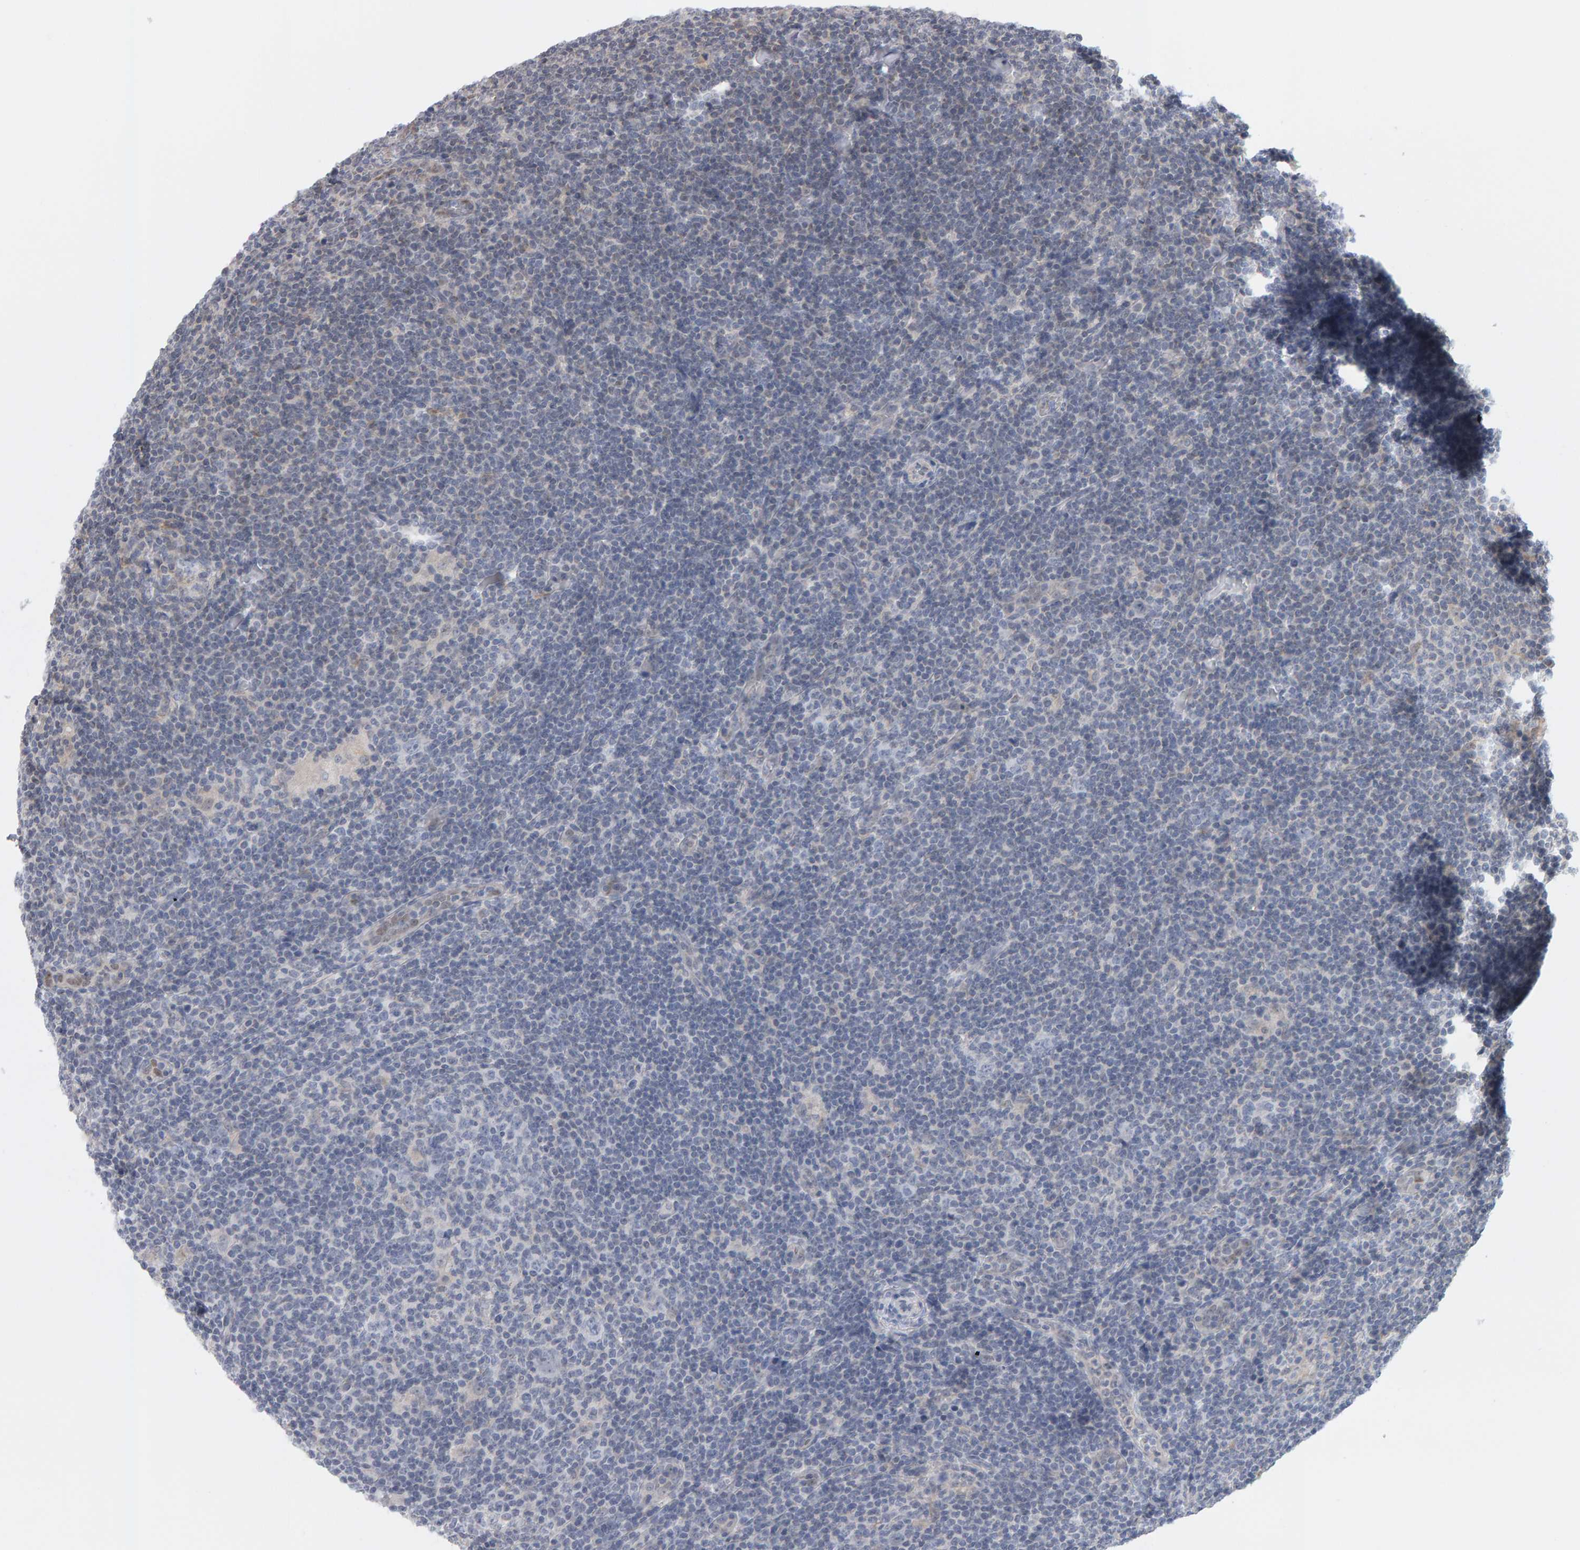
{"staining": {"intensity": "negative", "quantity": "none", "location": "none"}, "tissue": "lymphoma", "cell_type": "Tumor cells", "image_type": "cancer", "snomed": [{"axis": "morphology", "description": "Hodgkin's disease, NOS"}, {"axis": "topography", "description": "Lymph node"}], "caption": "A histopathology image of human lymphoma is negative for staining in tumor cells.", "gene": "MSRA", "patient": {"sex": "female", "age": 57}}